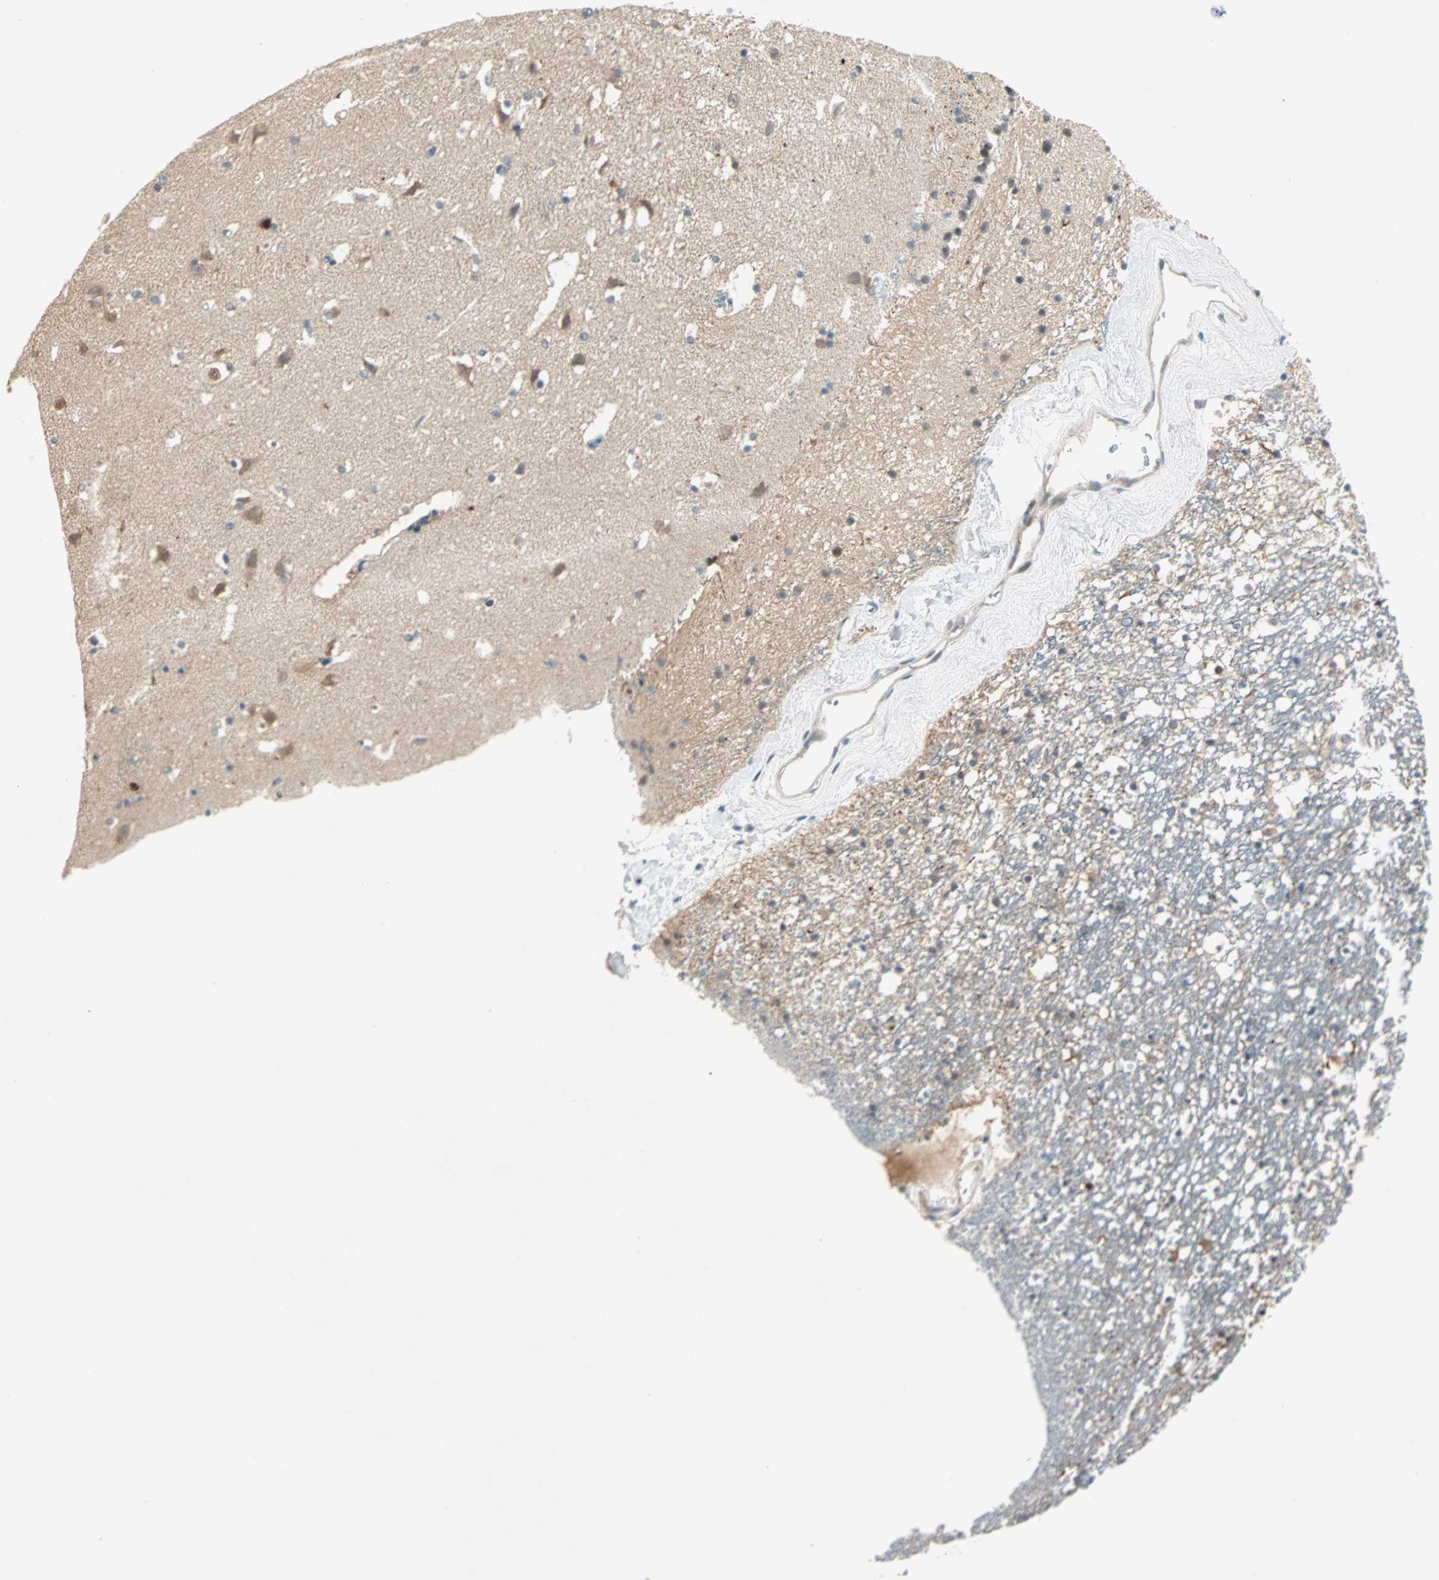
{"staining": {"intensity": "weak", "quantity": "25%-75%", "location": "cytoplasmic/membranous,nuclear"}, "tissue": "caudate", "cell_type": "Glial cells", "image_type": "normal", "snomed": [{"axis": "morphology", "description": "Normal tissue, NOS"}, {"axis": "topography", "description": "Lateral ventricle wall"}], "caption": "DAB (3,3'-diaminobenzidine) immunohistochemical staining of benign caudate reveals weak cytoplasmic/membranous,nuclear protein staining in approximately 25%-75% of glial cells.", "gene": "RTL6", "patient": {"sex": "male", "age": 45}}